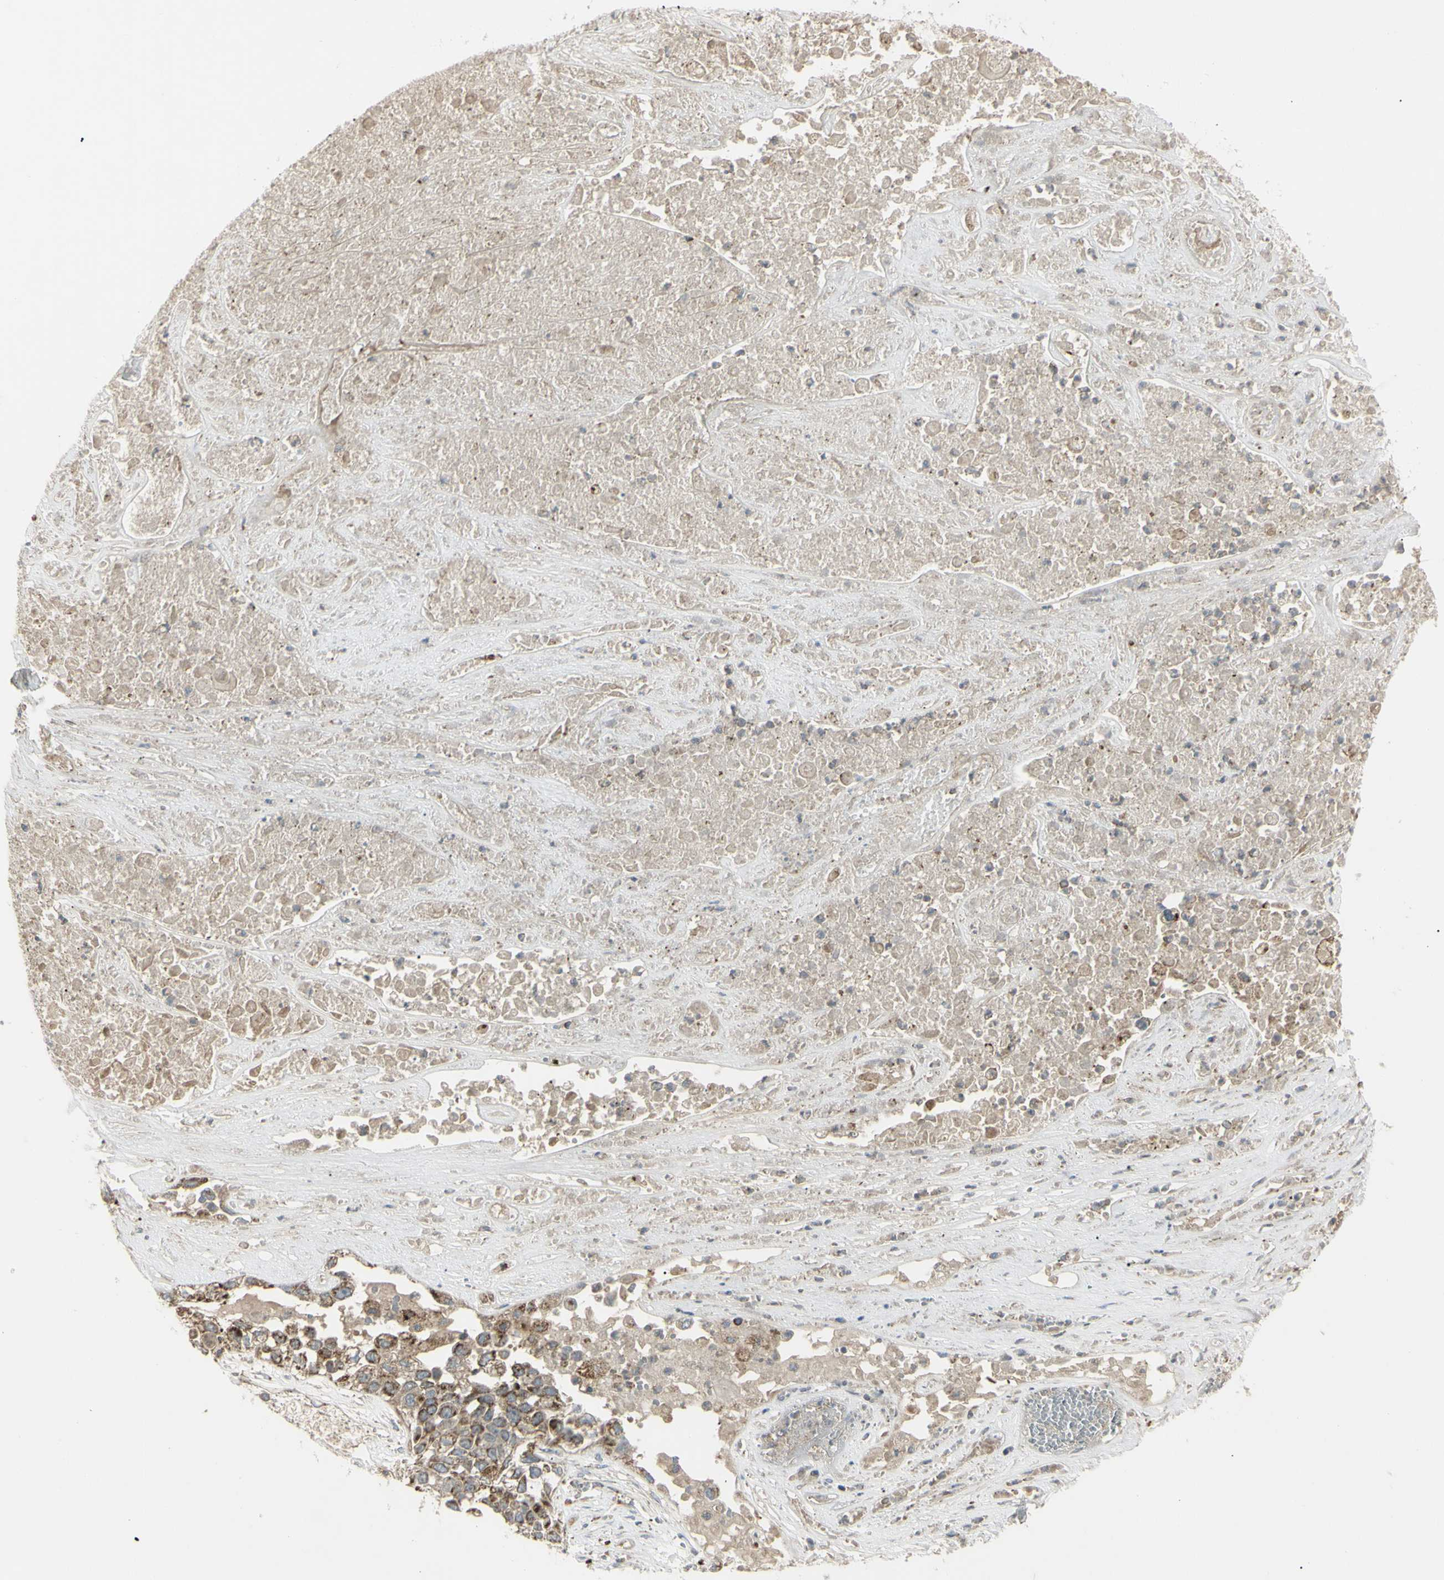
{"staining": {"intensity": "moderate", "quantity": ">75%", "location": "cytoplasmic/membranous"}, "tissue": "lung cancer", "cell_type": "Tumor cells", "image_type": "cancer", "snomed": [{"axis": "morphology", "description": "Squamous cell carcinoma, NOS"}, {"axis": "topography", "description": "Lung"}], "caption": "Moderate cytoplasmic/membranous protein expression is seen in about >75% of tumor cells in lung cancer.", "gene": "CYB5R1", "patient": {"sex": "male", "age": 71}}